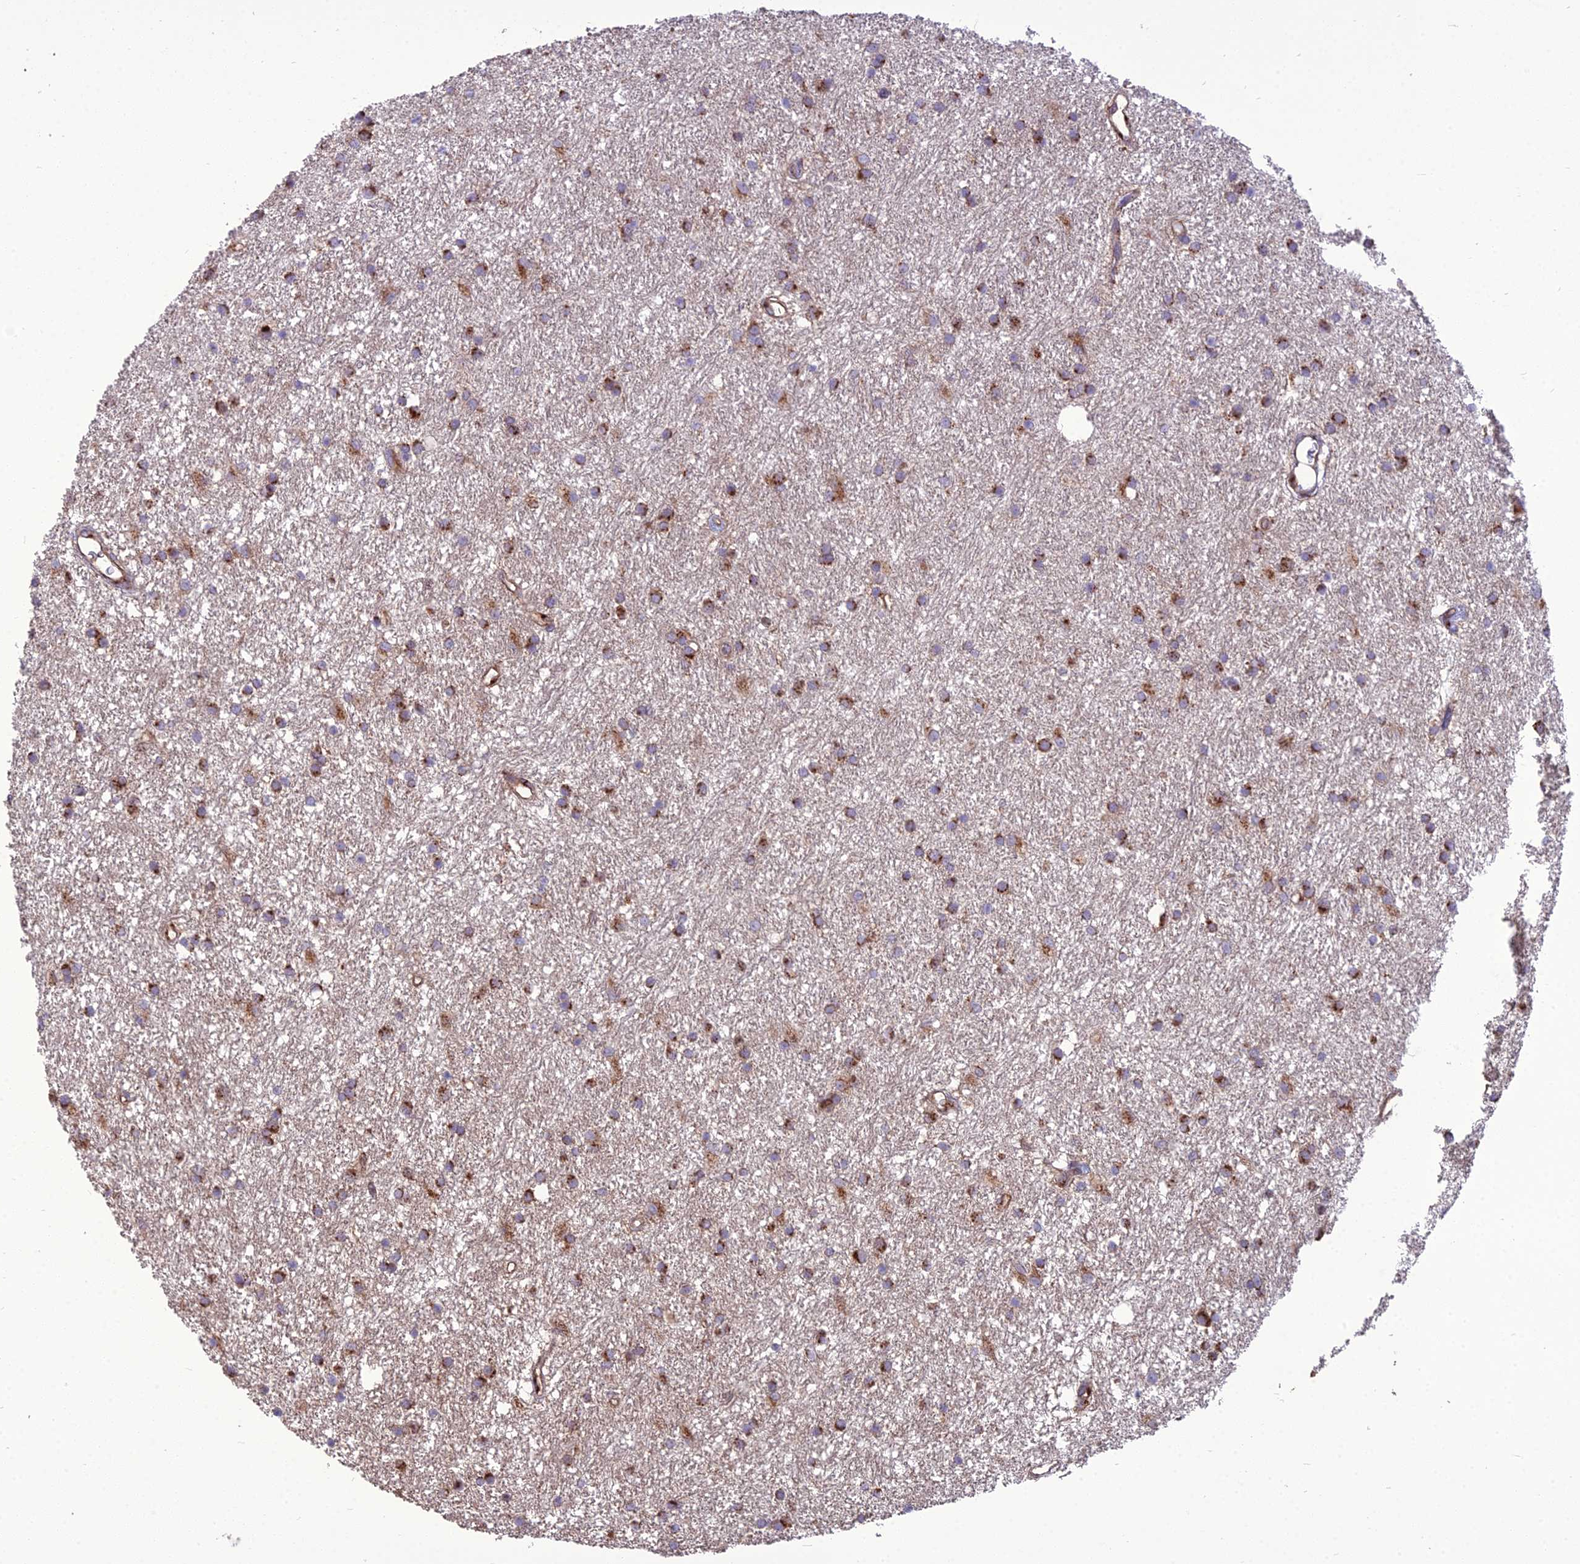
{"staining": {"intensity": "moderate", "quantity": ">75%", "location": "cytoplasmic/membranous"}, "tissue": "glioma", "cell_type": "Tumor cells", "image_type": "cancer", "snomed": [{"axis": "morphology", "description": "Glioma, malignant, High grade"}, {"axis": "topography", "description": "Brain"}], "caption": "Protein expression analysis of human malignant glioma (high-grade) reveals moderate cytoplasmic/membranous expression in about >75% of tumor cells.", "gene": "SPRYD7", "patient": {"sex": "male", "age": 77}}